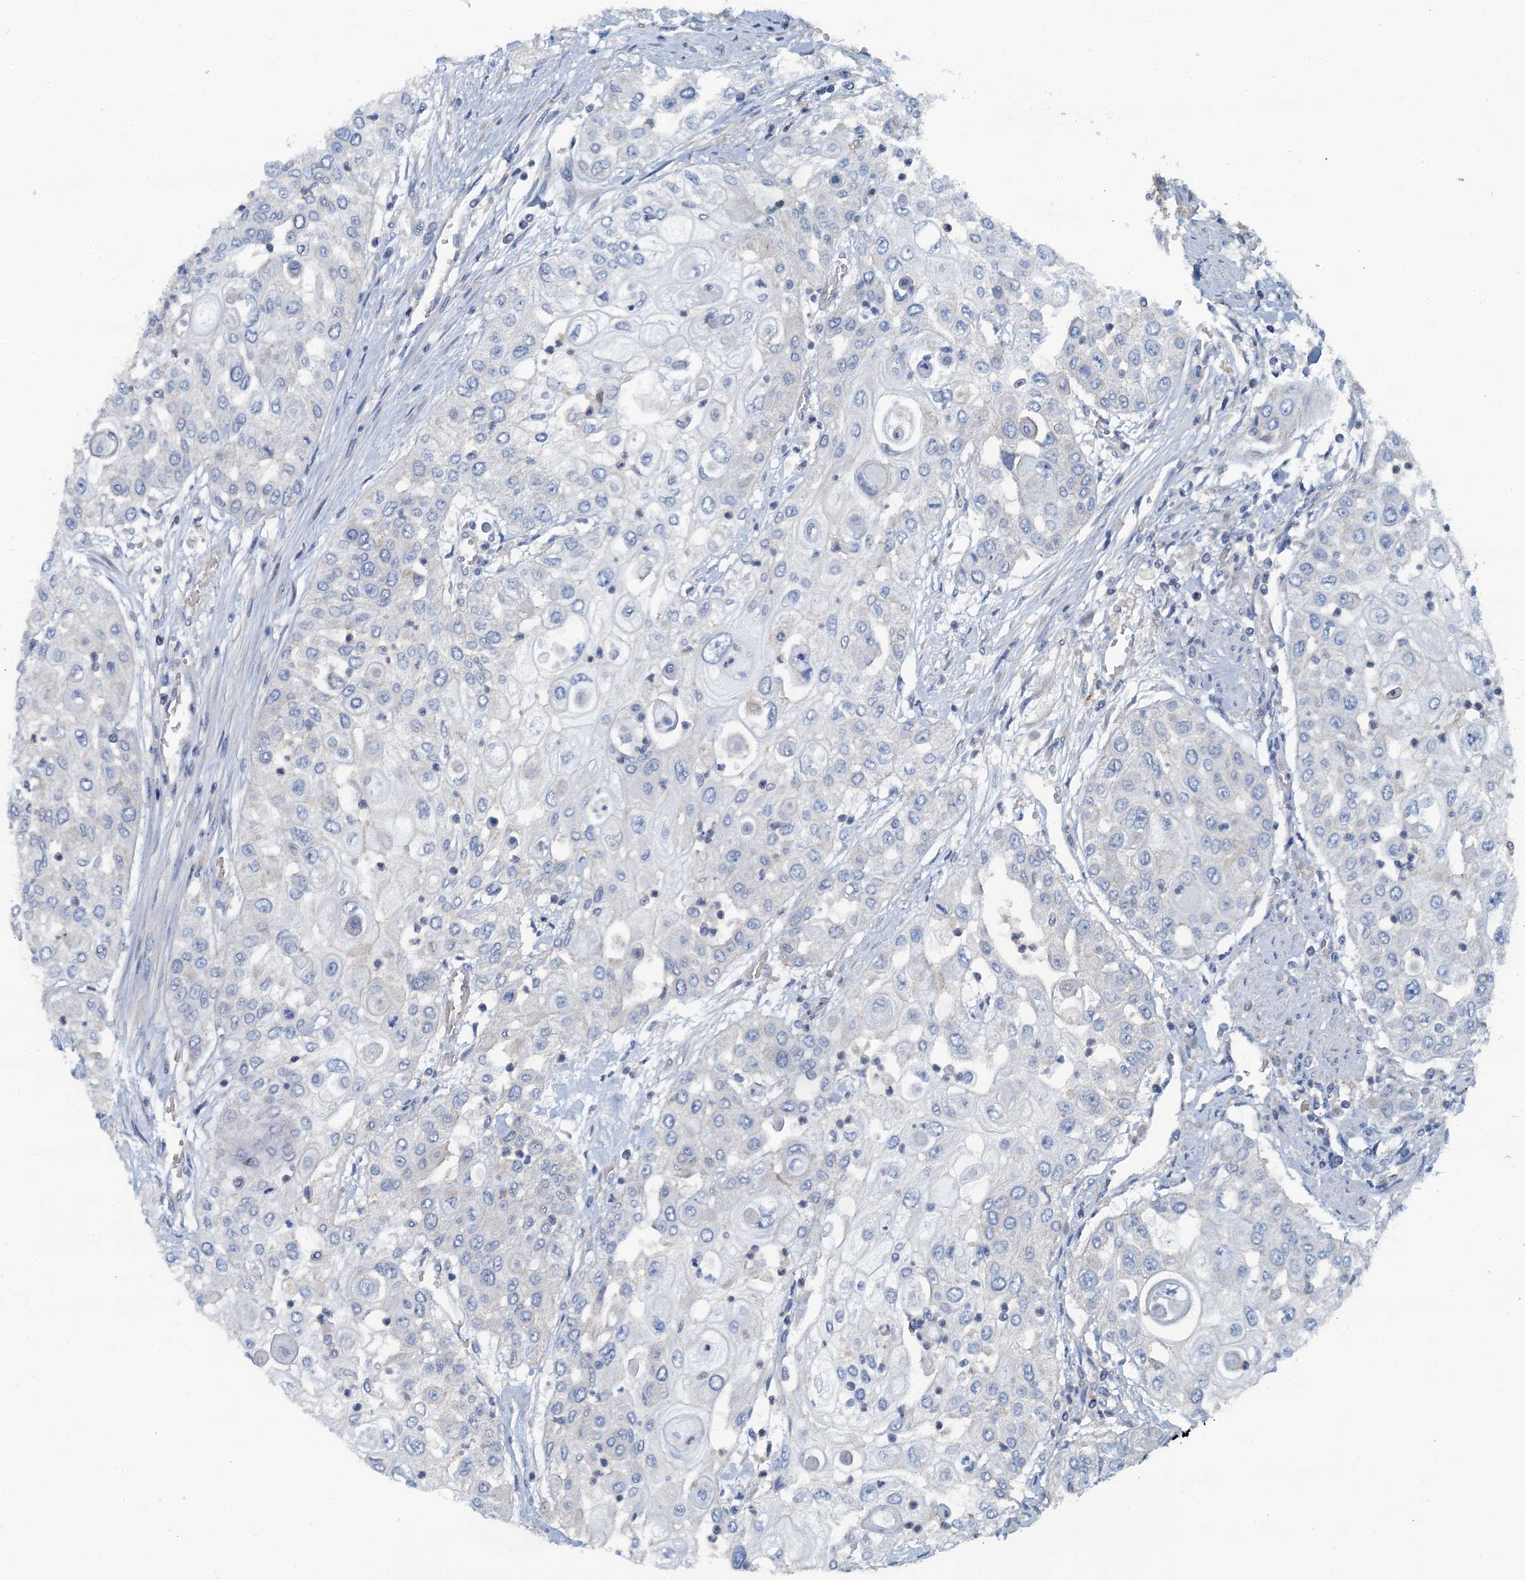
{"staining": {"intensity": "negative", "quantity": "none", "location": "none"}, "tissue": "urothelial cancer", "cell_type": "Tumor cells", "image_type": "cancer", "snomed": [{"axis": "morphology", "description": "Urothelial carcinoma, High grade"}, {"axis": "topography", "description": "Urinary bladder"}], "caption": "Tumor cells show no significant staining in urothelial cancer.", "gene": "THAP10", "patient": {"sex": "female", "age": 79}}